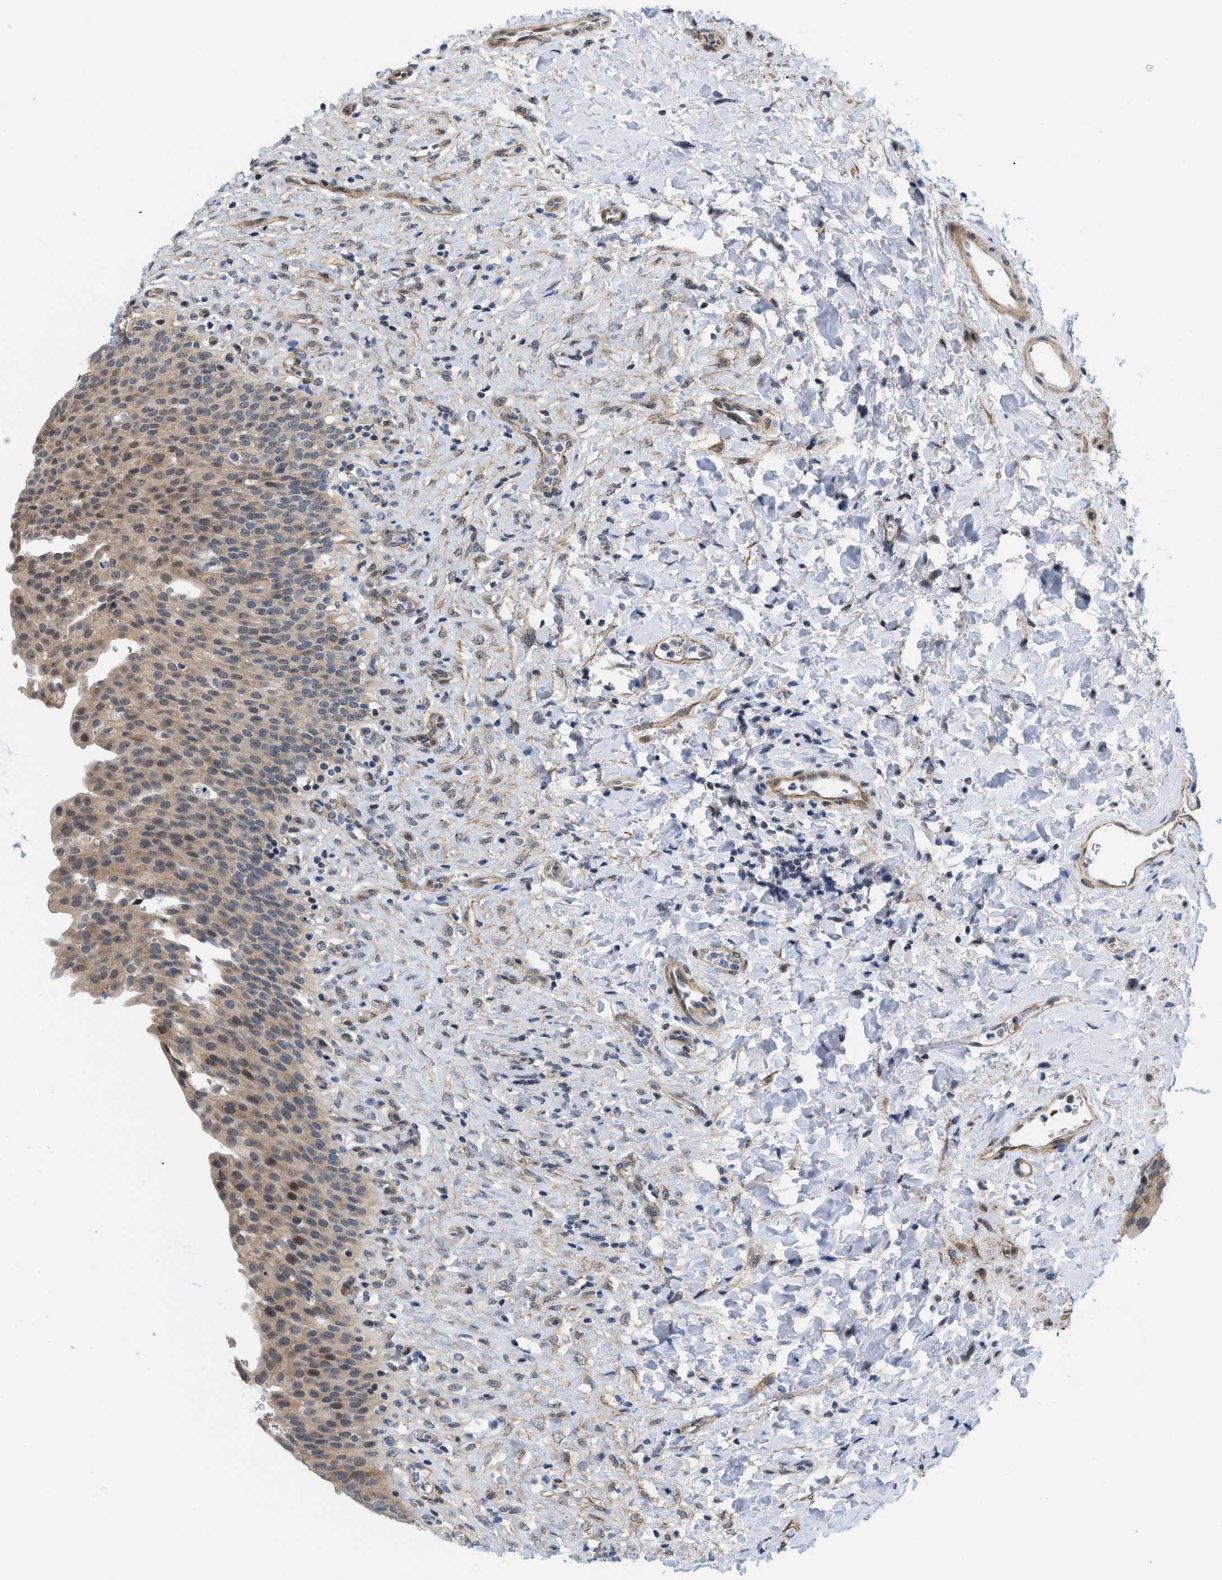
{"staining": {"intensity": "moderate", "quantity": ">75%", "location": "cytoplasmic/membranous,nuclear"}, "tissue": "urinary bladder", "cell_type": "Urothelial cells", "image_type": "normal", "snomed": [{"axis": "morphology", "description": "Urothelial carcinoma, High grade"}, {"axis": "topography", "description": "Urinary bladder"}], "caption": "Urothelial cells reveal medium levels of moderate cytoplasmic/membranous,nuclear staining in approximately >75% of cells in benign human urinary bladder. The staining was performed using DAB to visualize the protein expression in brown, while the nuclei were stained in blue with hematoxylin (Magnification: 20x).", "gene": "GPRASP2", "patient": {"sex": "male", "age": 46}}